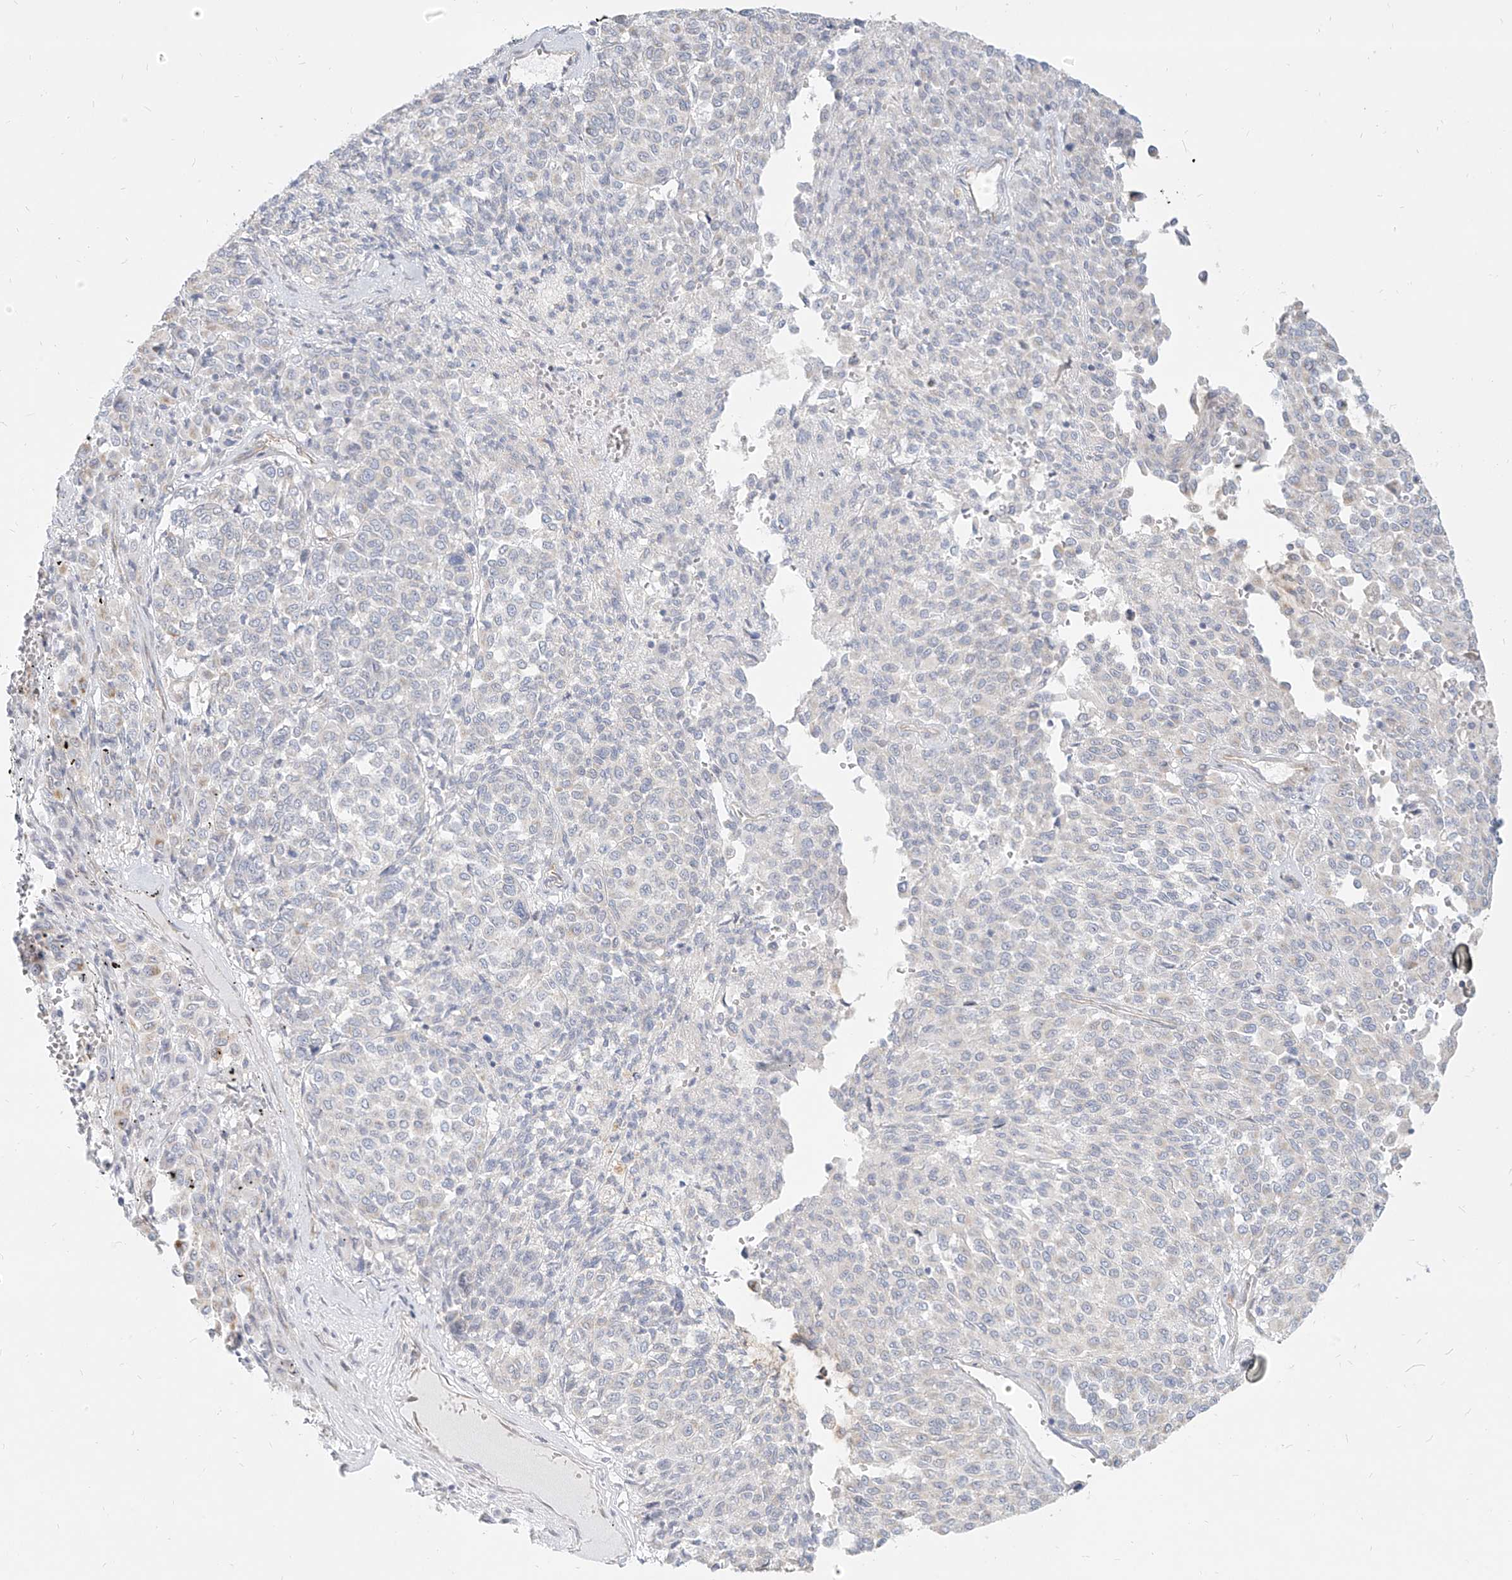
{"staining": {"intensity": "negative", "quantity": "none", "location": "none"}, "tissue": "melanoma", "cell_type": "Tumor cells", "image_type": "cancer", "snomed": [{"axis": "morphology", "description": "Malignant melanoma, Metastatic site"}, {"axis": "topography", "description": "Pancreas"}], "caption": "Photomicrograph shows no significant protein staining in tumor cells of malignant melanoma (metastatic site).", "gene": "ITPKB", "patient": {"sex": "female", "age": 30}}